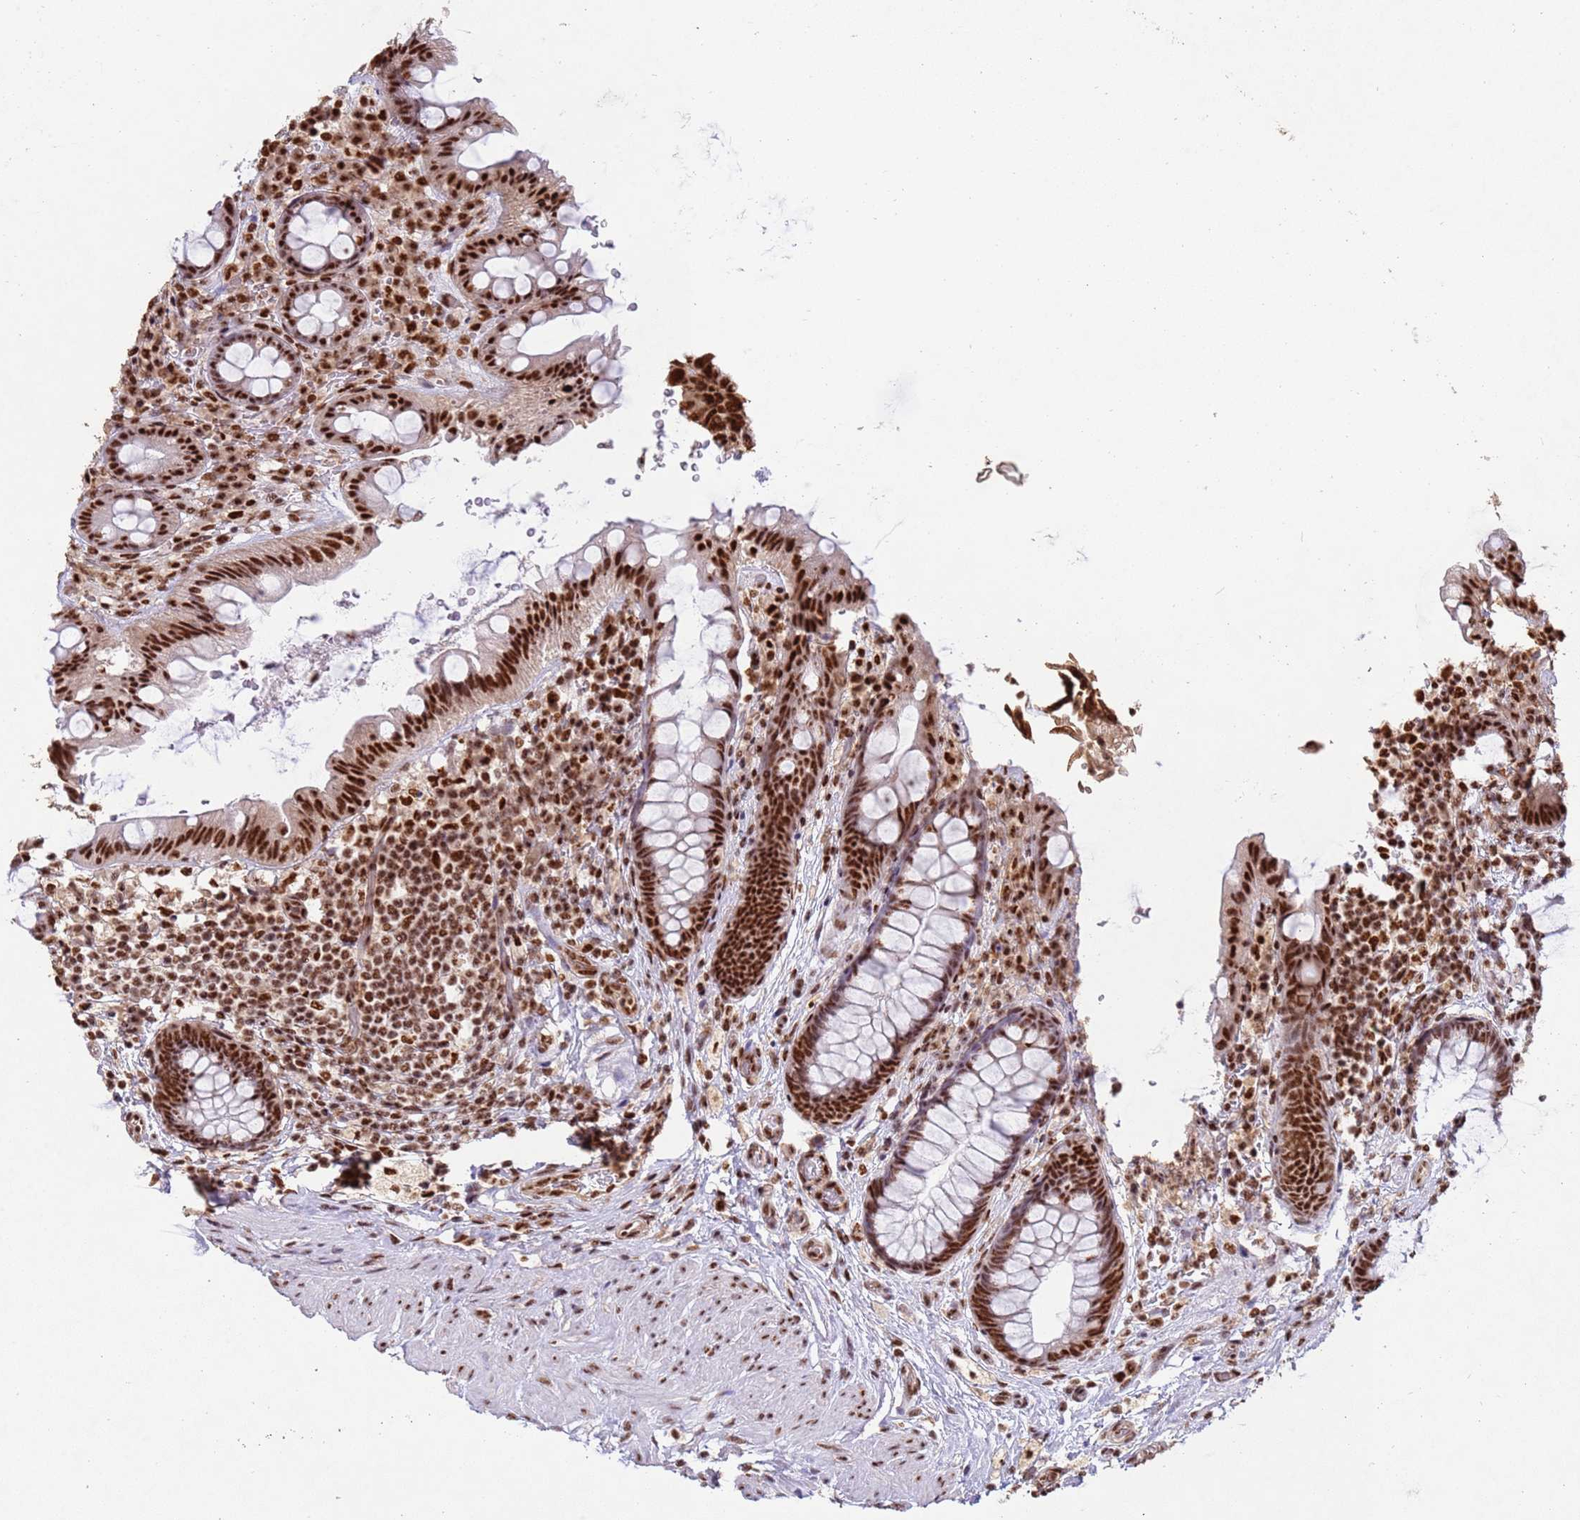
{"staining": {"intensity": "strong", "quantity": ">75%", "location": "nuclear"}, "tissue": "rectum", "cell_type": "Glandular cells", "image_type": "normal", "snomed": [{"axis": "morphology", "description": "Normal tissue, NOS"}, {"axis": "topography", "description": "Rectum"}, {"axis": "topography", "description": "Peripheral nerve tissue"}], "caption": "Immunohistochemical staining of unremarkable rectum reveals >75% levels of strong nuclear protein positivity in about >75% of glandular cells.", "gene": "ESF1", "patient": {"sex": "female", "age": 69}}